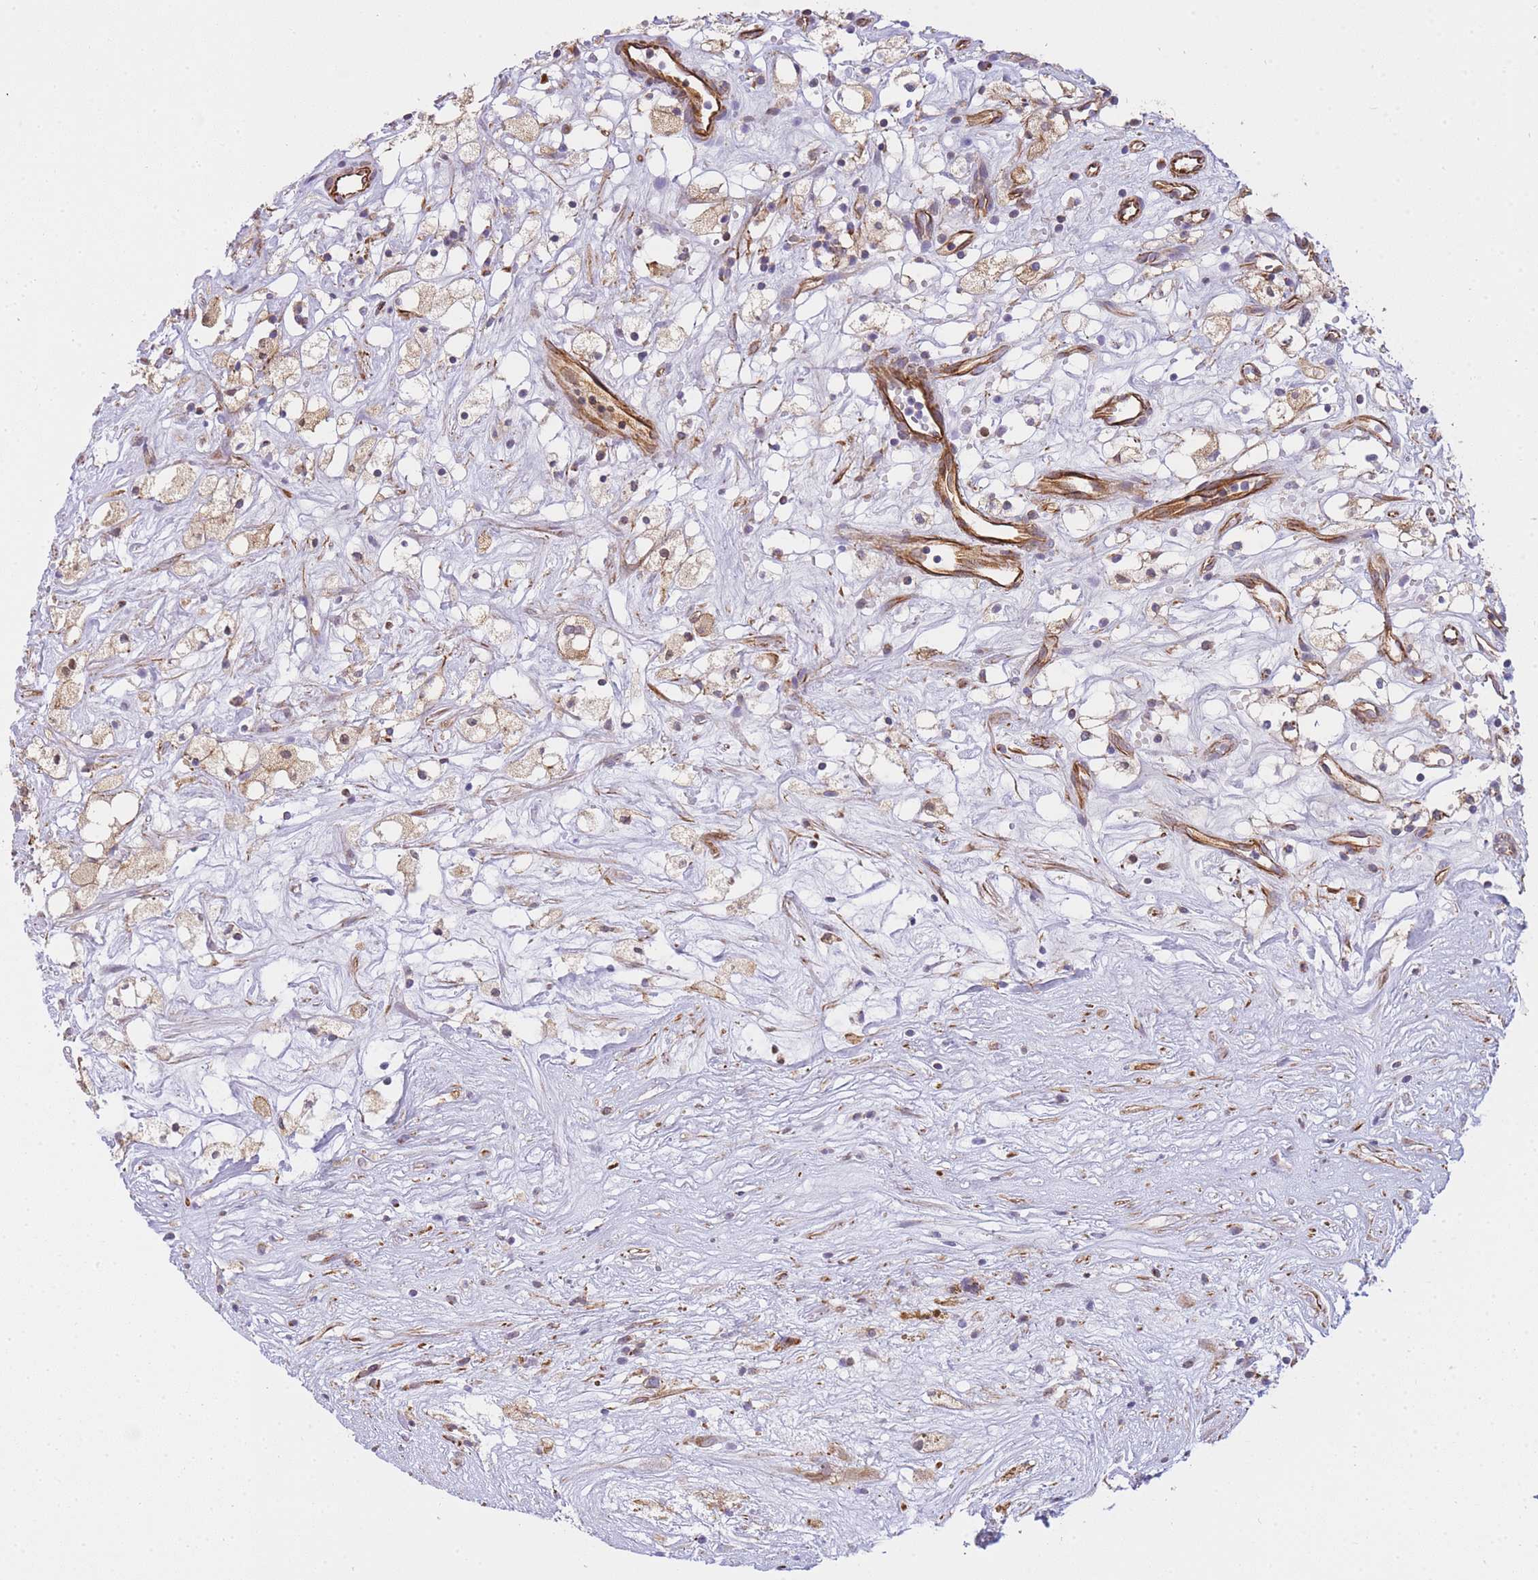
{"staining": {"intensity": "negative", "quantity": "none", "location": "none"}, "tissue": "renal cancer", "cell_type": "Tumor cells", "image_type": "cancer", "snomed": [{"axis": "morphology", "description": "Adenocarcinoma, NOS"}, {"axis": "topography", "description": "Kidney"}], "caption": "Image shows no protein expression in tumor cells of renal cancer (adenocarcinoma) tissue.", "gene": "ECPAS", "patient": {"sex": "male", "age": 59}}